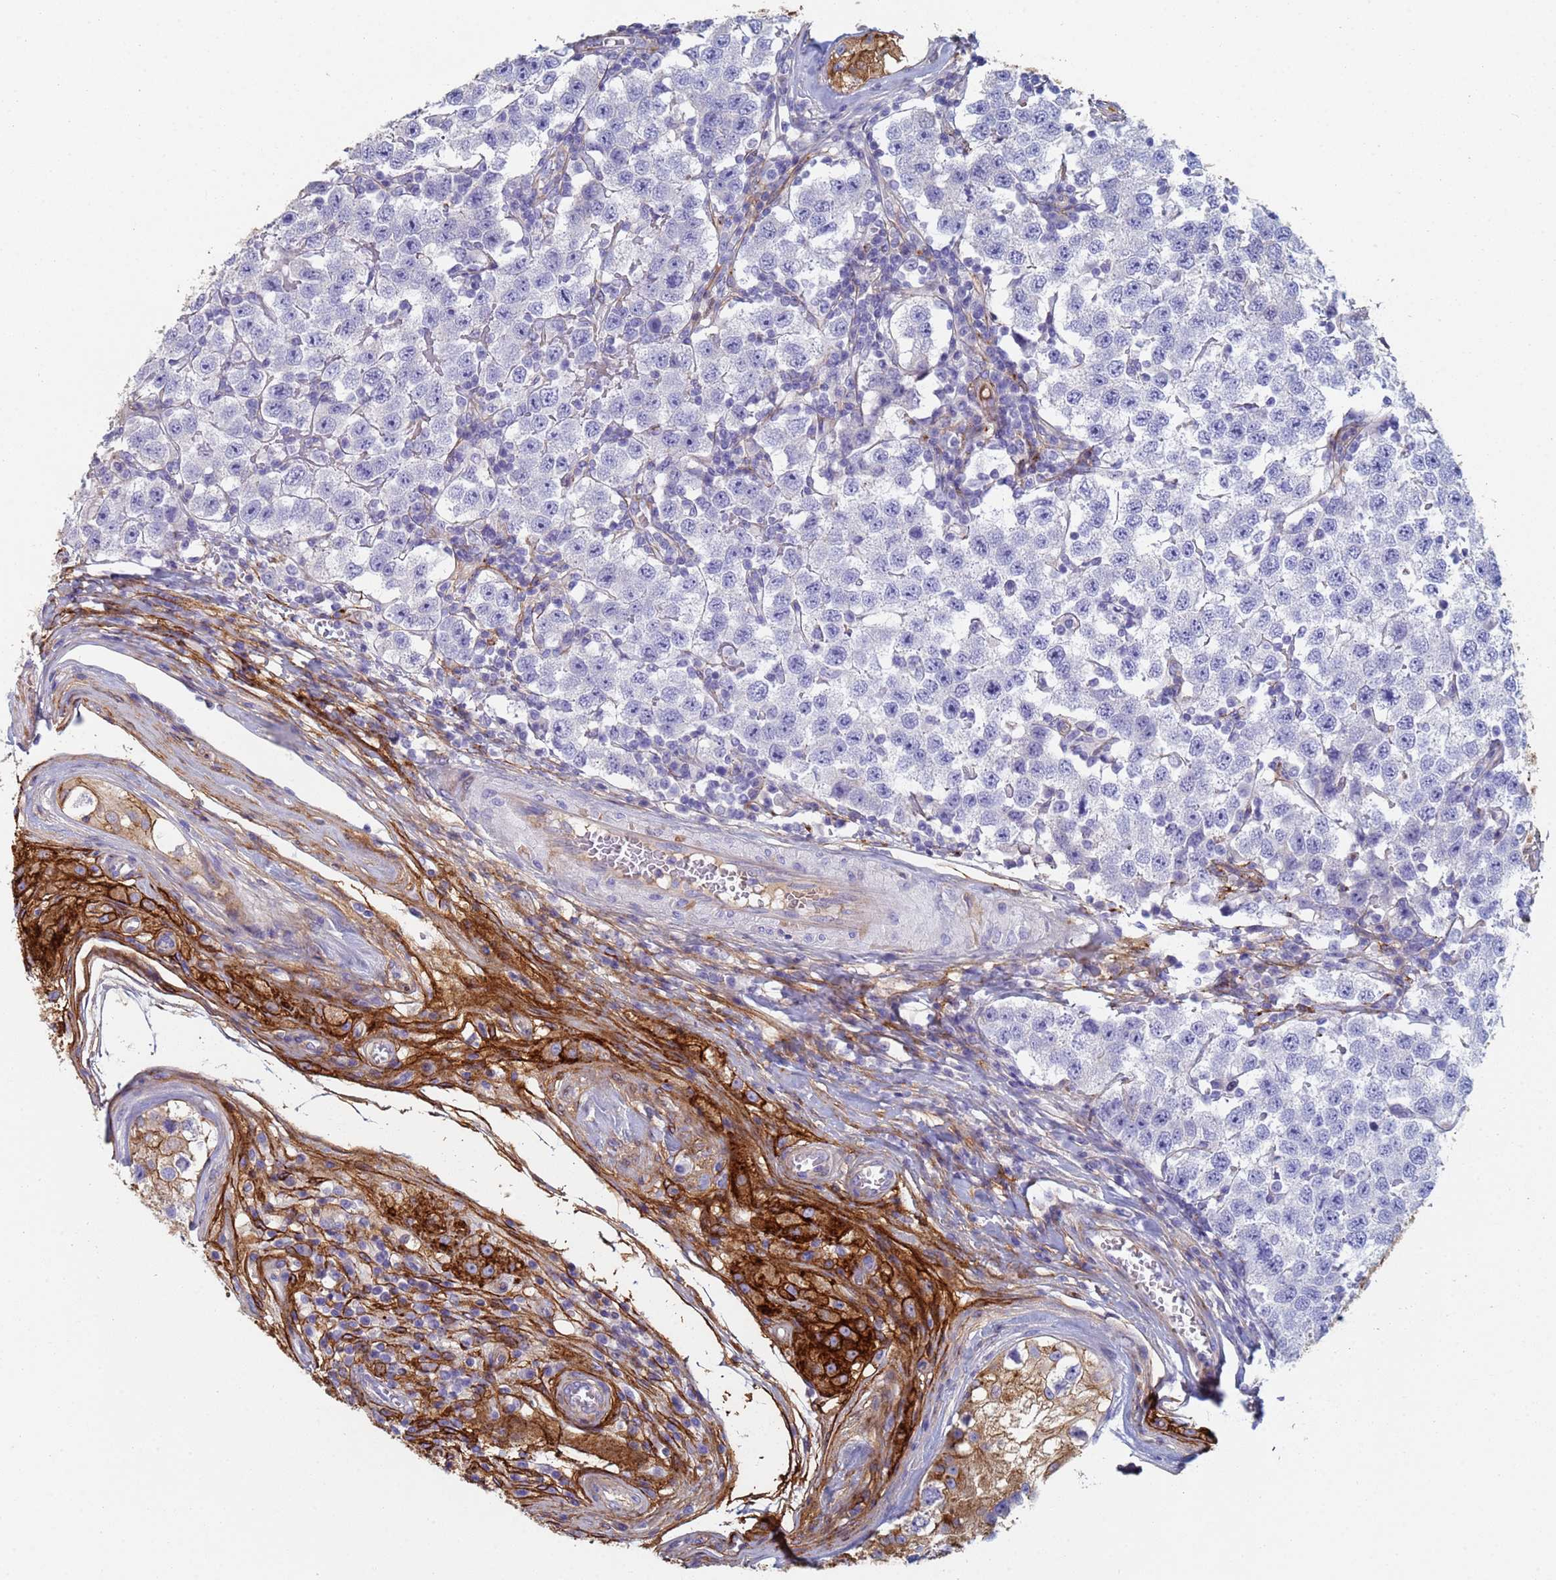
{"staining": {"intensity": "negative", "quantity": "none", "location": "none"}, "tissue": "testis cancer", "cell_type": "Tumor cells", "image_type": "cancer", "snomed": [{"axis": "morphology", "description": "Seminoma, NOS"}, {"axis": "topography", "description": "Testis"}], "caption": "Image shows no protein expression in tumor cells of testis cancer tissue.", "gene": "ABCA8", "patient": {"sex": "male", "age": 34}}